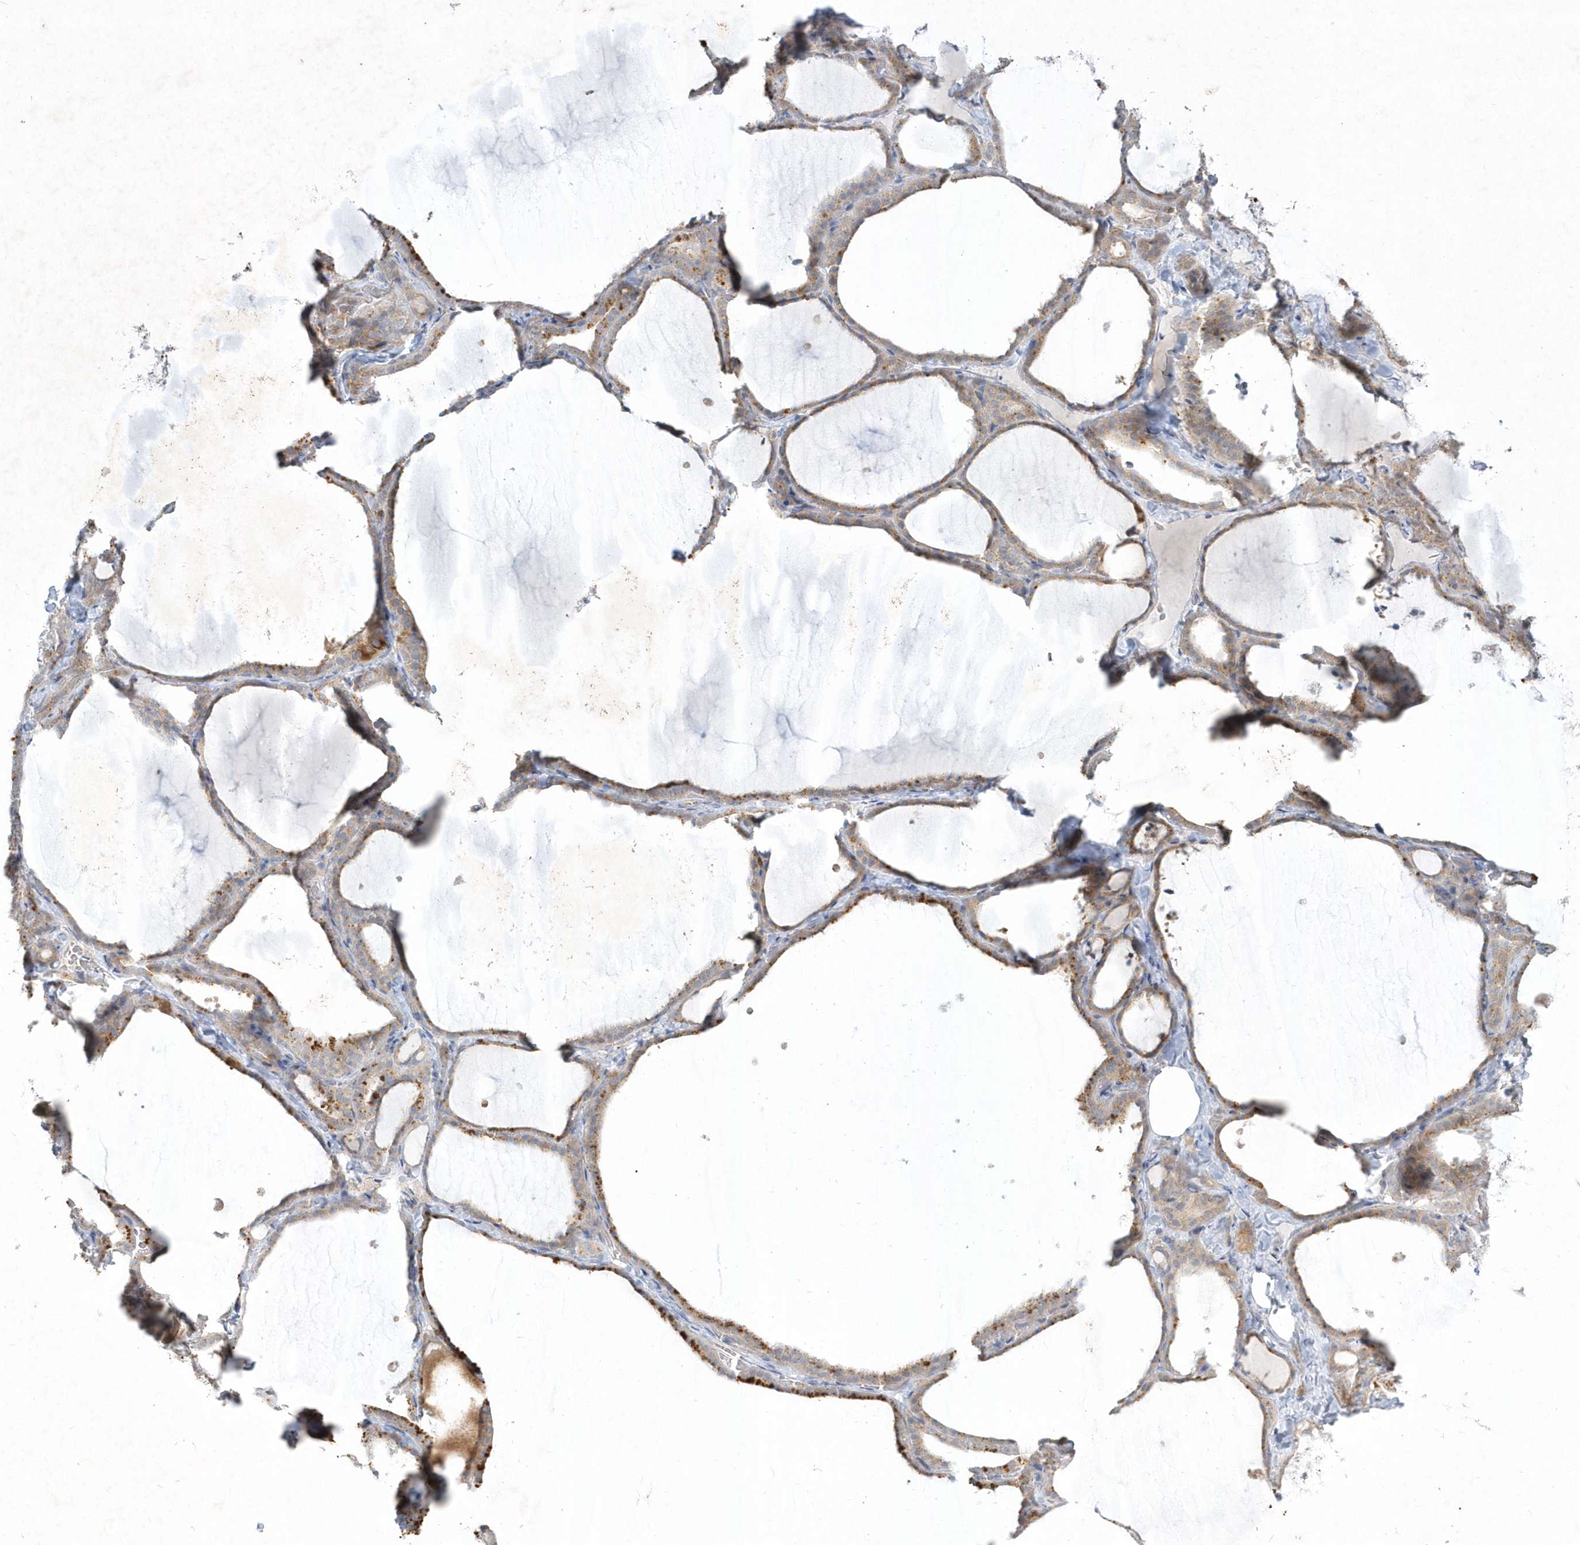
{"staining": {"intensity": "moderate", "quantity": "25%-75%", "location": "cytoplasmic/membranous"}, "tissue": "thyroid gland", "cell_type": "Glandular cells", "image_type": "normal", "snomed": [{"axis": "morphology", "description": "Normal tissue, NOS"}, {"axis": "topography", "description": "Thyroid gland"}], "caption": "A high-resolution micrograph shows immunohistochemistry staining of benign thyroid gland, which demonstrates moderate cytoplasmic/membranous positivity in approximately 25%-75% of glandular cells. (DAB (3,3'-diaminobenzidine) = brown stain, brightfield microscopy at high magnification).", "gene": "LARS1", "patient": {"sex": "female", "age": 22}}